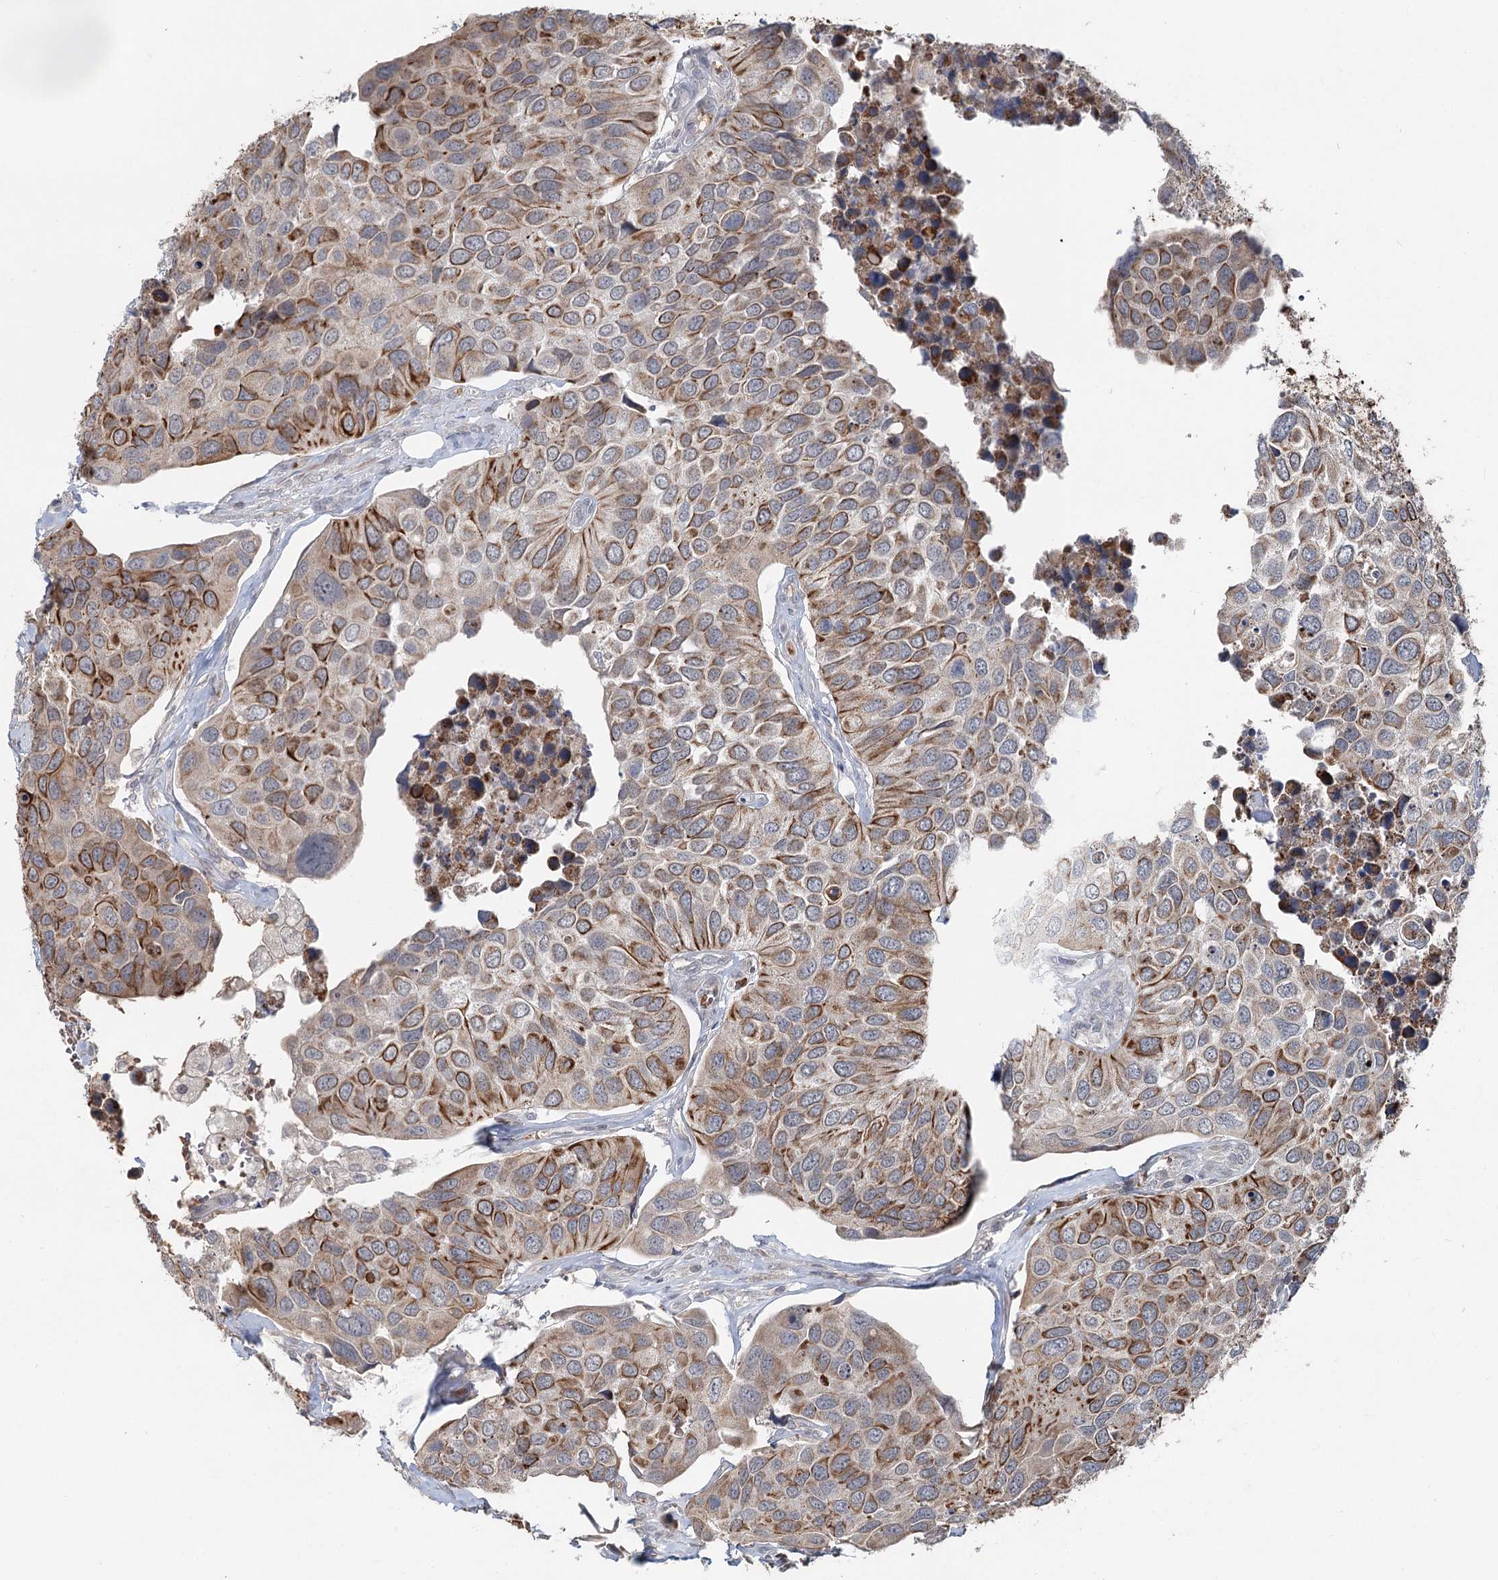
{"staining": {"intensity": "moderate", "quantity": ">75%", "location": "cytoplasmic/membranous"}, "tissue": "urothelial cancer", "cell_type": "Tumor cells", "image_type": "cancer", "snomed": [{"axis": "morphology", "description": "Urothelial carcinoma, High grade"}, {"axis": "topography", "description": "Urinary bladder"}], "caption": "This micrograph shows immunohistochemistry staining of human urothelial cancer, with medium moderate cytoplasmic/membranous expression in about >75% of tumor cells.", "gene": "FBXO7", "patient": {"sex": "male", "age": 74}}